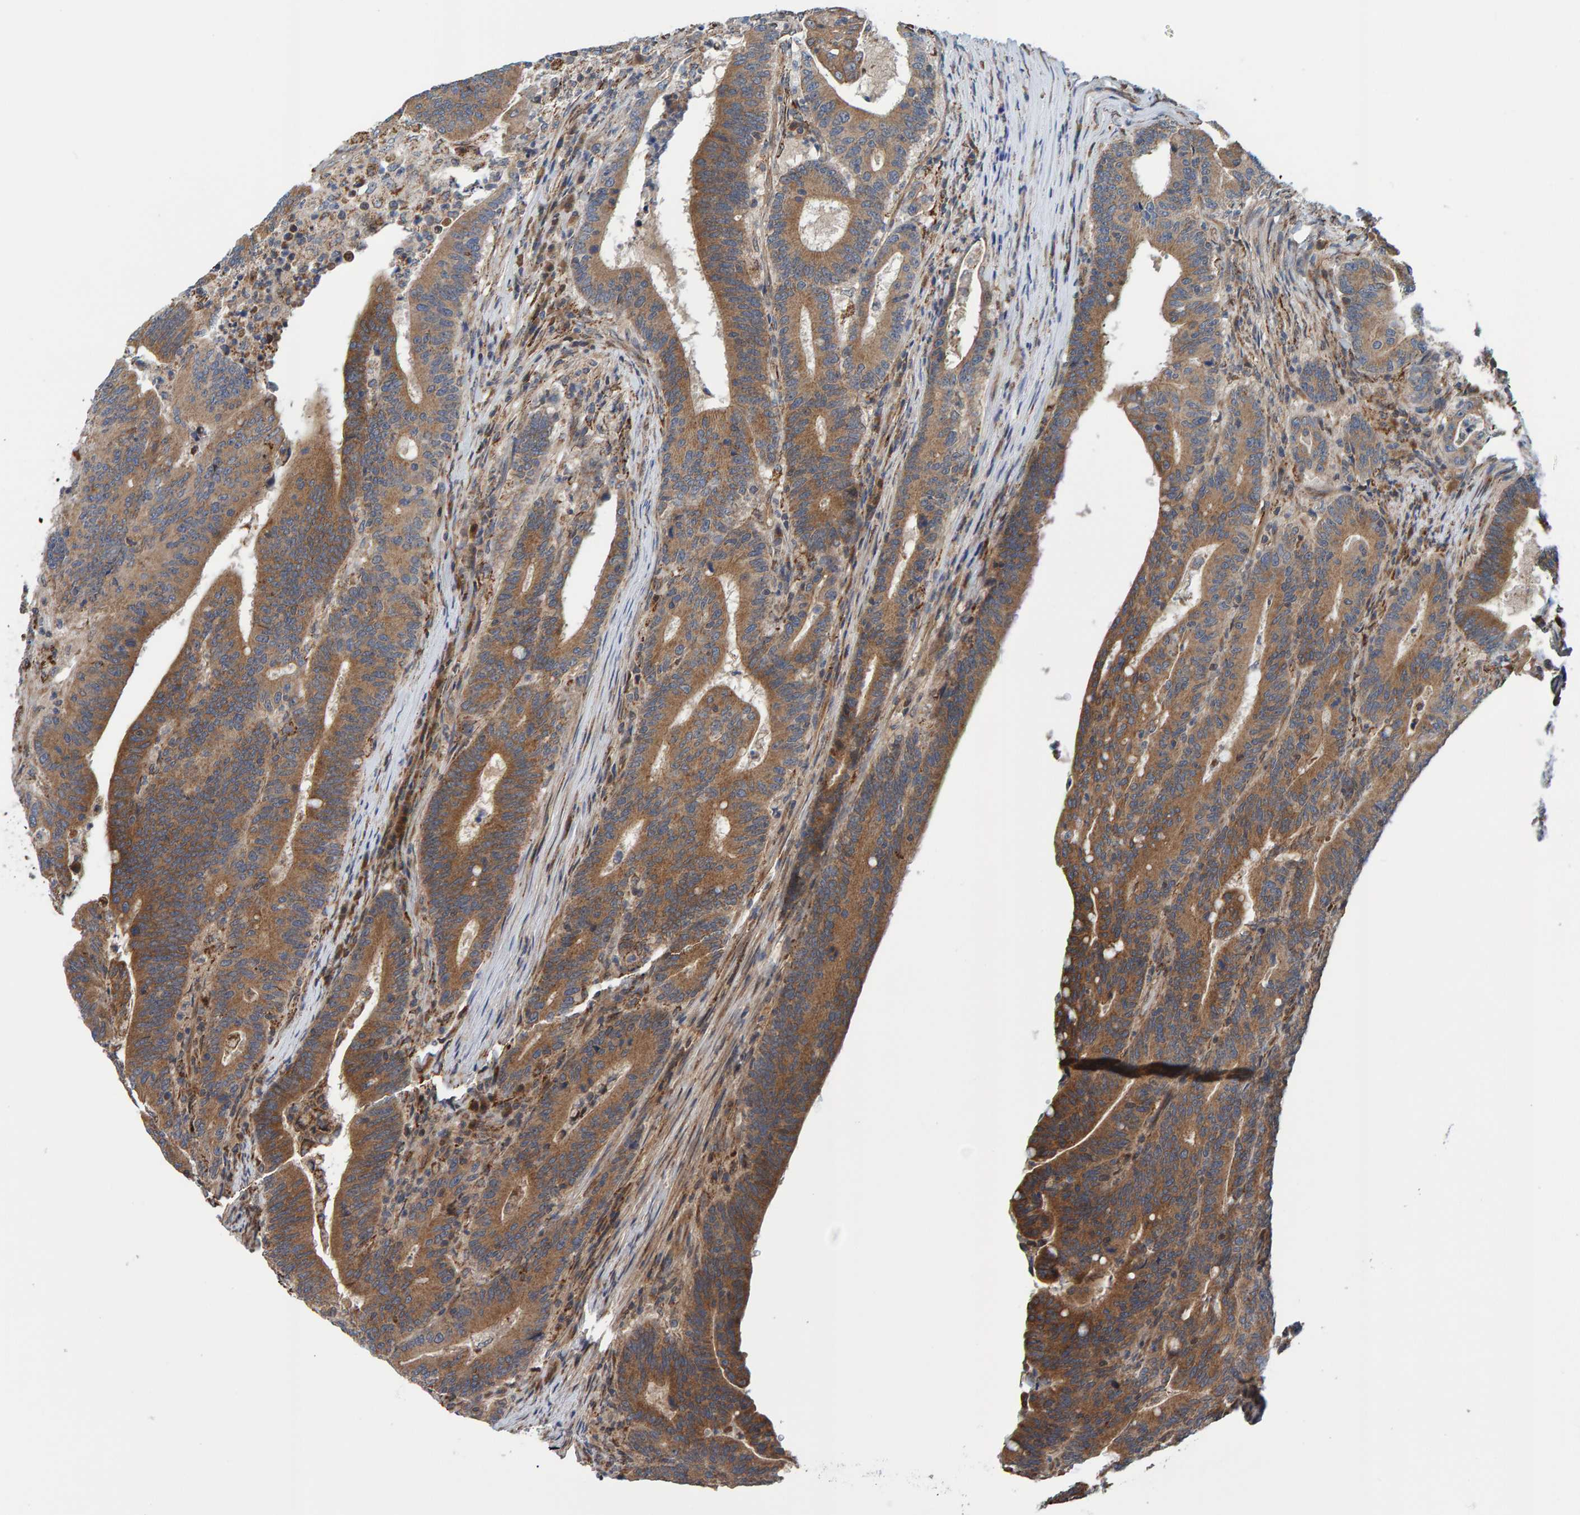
{"staining": {"intensity": "moderate", "quantity": ">75%", "location": "cytoplasmic/membranous"}, "tissue": "colorectal cancer", "cell_type": "Tumor cells", "image_type": "cancer", "snomed": [{"axis": "morphology", "description": "Adenocarcinoma, NOS"}, {"axis": "topography", "description": "Colon"}], "caption": "IHC micrograph of neoplastic tissue: human adenocarcinoma (colorectal) stained using IHC exhibits medium levels of moderate protein expression localized specifically in the cytoplasmic/membranous of tumor cells, appearing as a cytoplasmic/membranous brown color.", "gene": "SCRN2", "patient": {"sex": "female", "age": 66}}